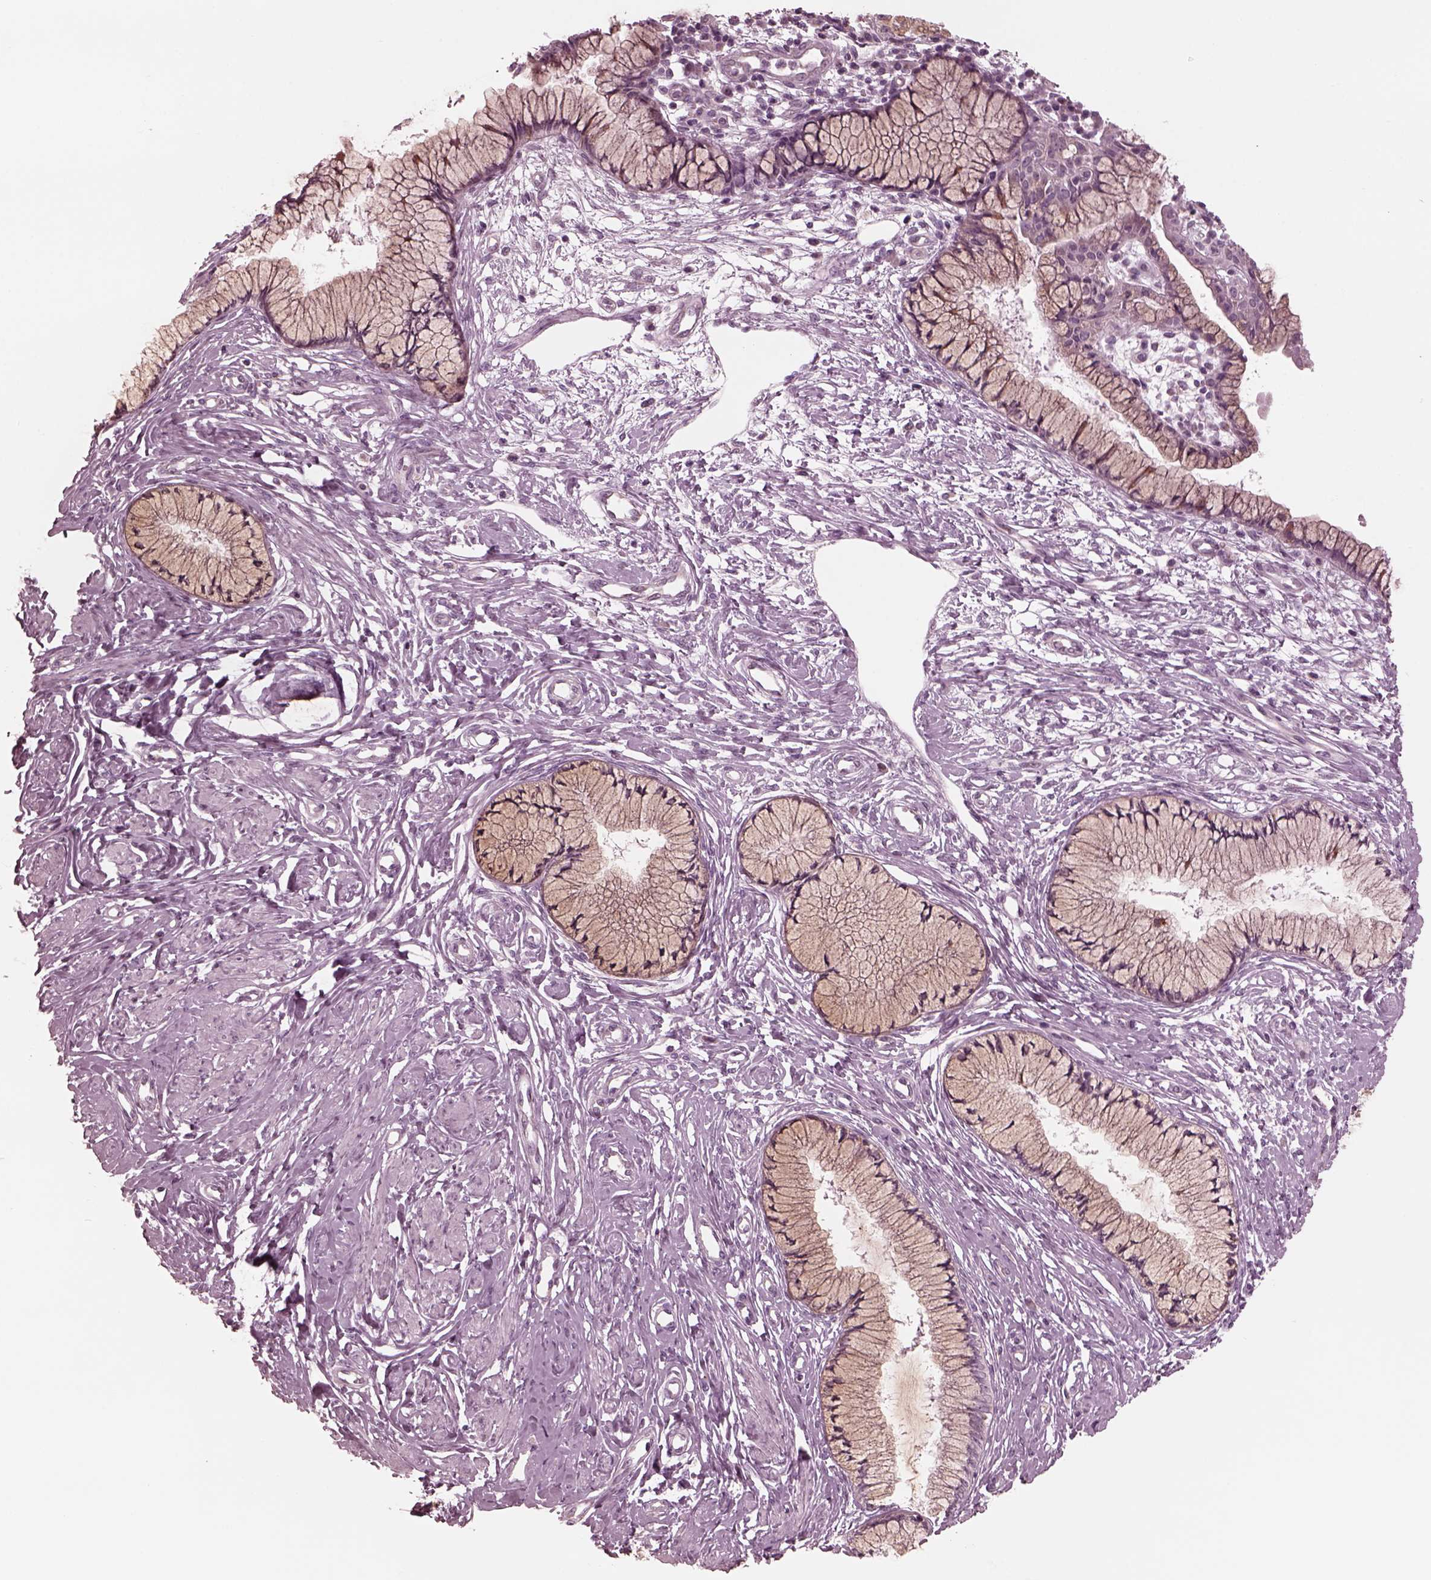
{"staining": {"intensity": "negative", "quantity": "none", "location": "none"}, "tissue": "cervix", "cell_type": "Glandular cells", "image_type": "normal", "snomed": [{"axis": "morphology", "description": "Normal tissue, NOS"}, {"axis": "topography", "description": "Cervix"}], "caption": "The histopathology image exhibits no significant positivity in glandular cells of cervix. (Brightfield microscopy of DAB immunohistochemistry (IHC) at high magnification).", "gene": "CELSR3", "patient": {"sex": "female", "age": 37}}